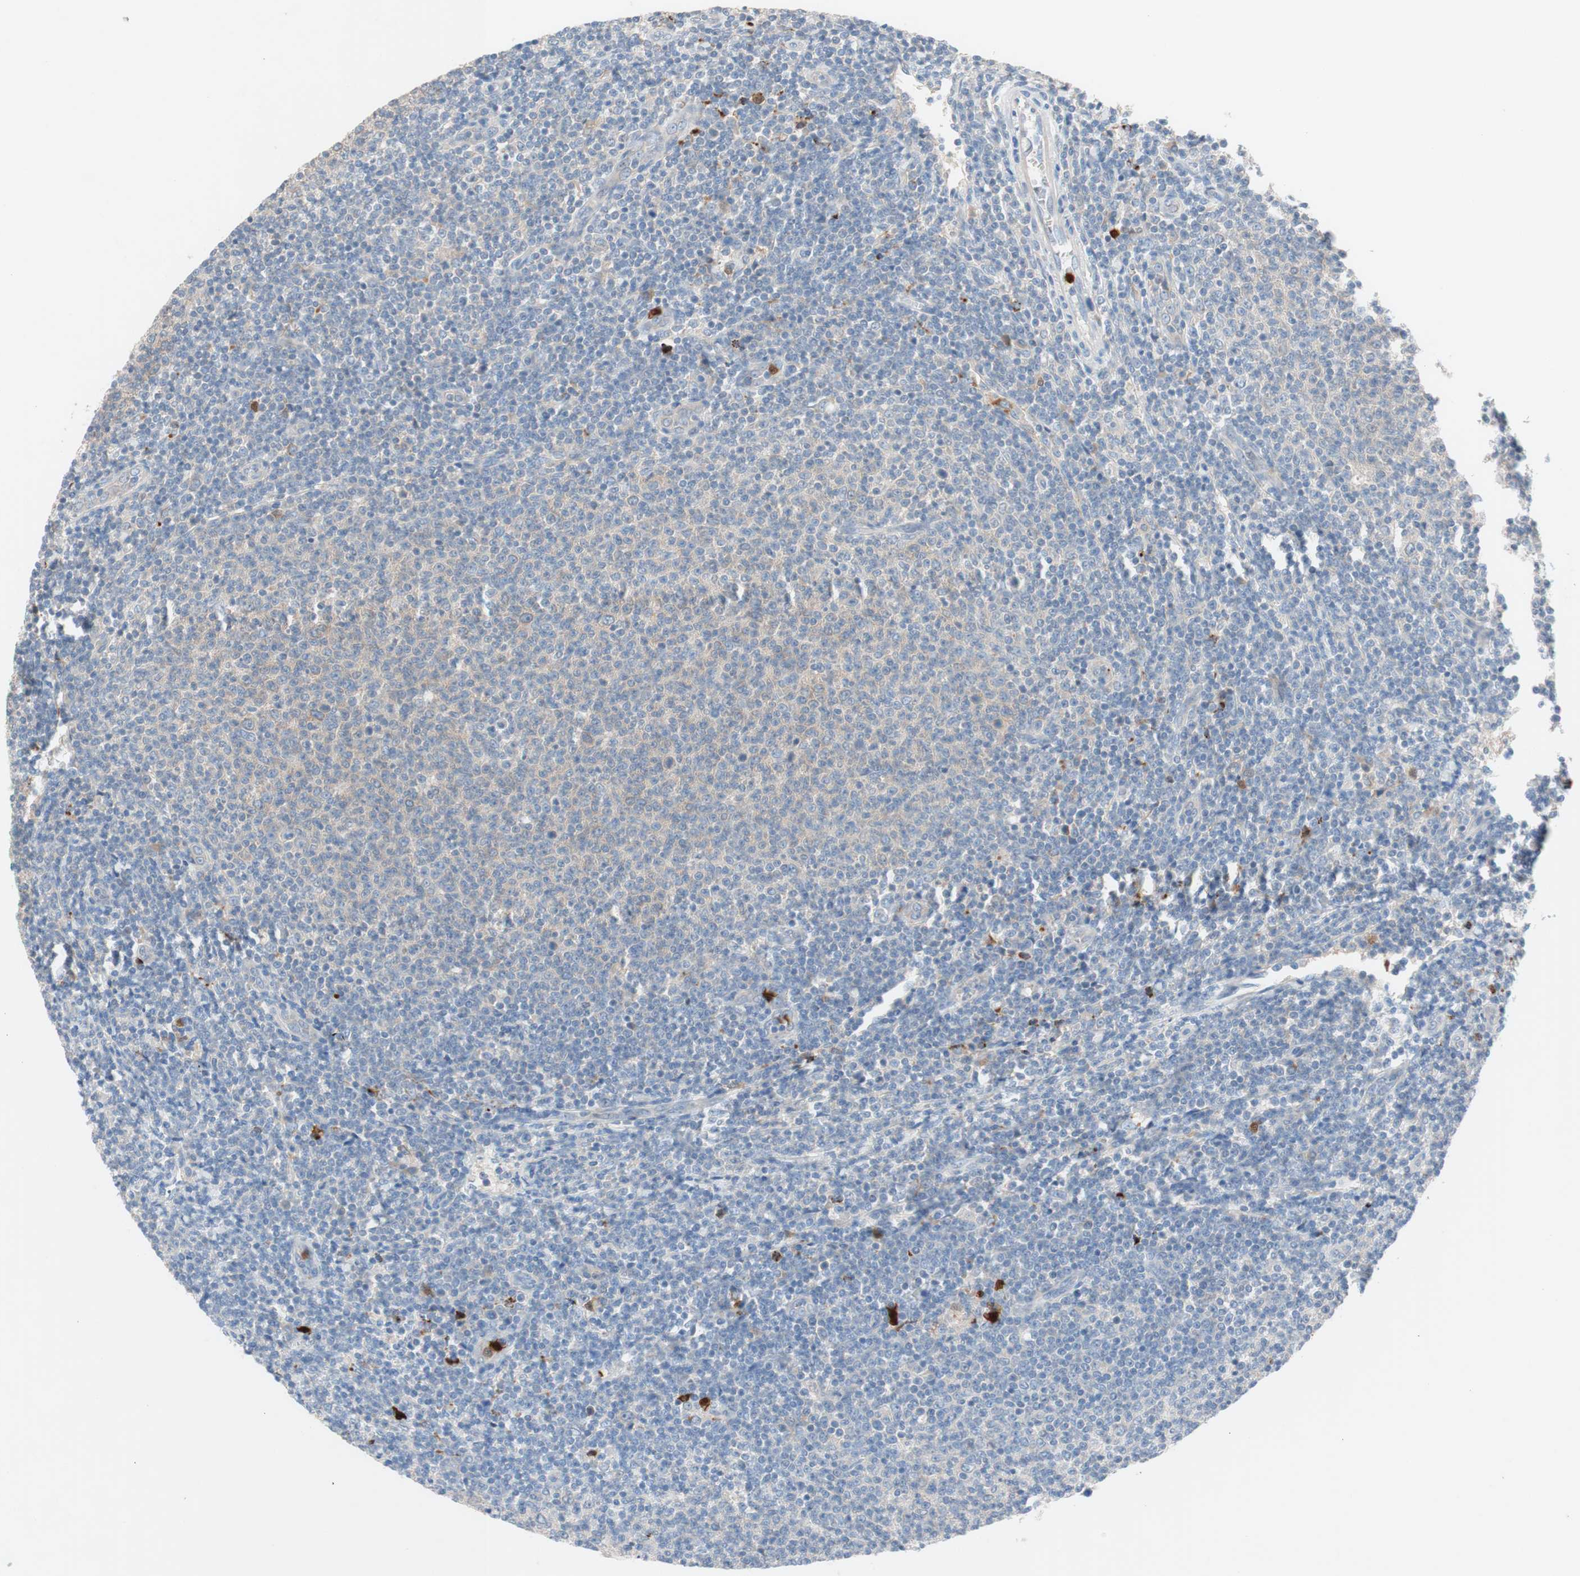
{"staining": {"intensity": "weak", "quantity": "<25%", "location": "cytoplasmic/membranous"}, "tissue": "lymphoma", "cell_type": "Tumor cells", "image_type": "cancer", "snomed": [{"axis": "morphology", "description": "Malignant lymphoma, non-Hodgkin's type, Low grade"}, {"axis": "topography", "description": "Lymph node"}], "caption": "There is no significant expression in tumor cells of malignant lymphoma, non-Hodgkin's type (low-grade). (DAB IHC with hematoxylin counter stain).", "gene": "CLEC4D", "patient": {"sex": "male", "age": 66}}